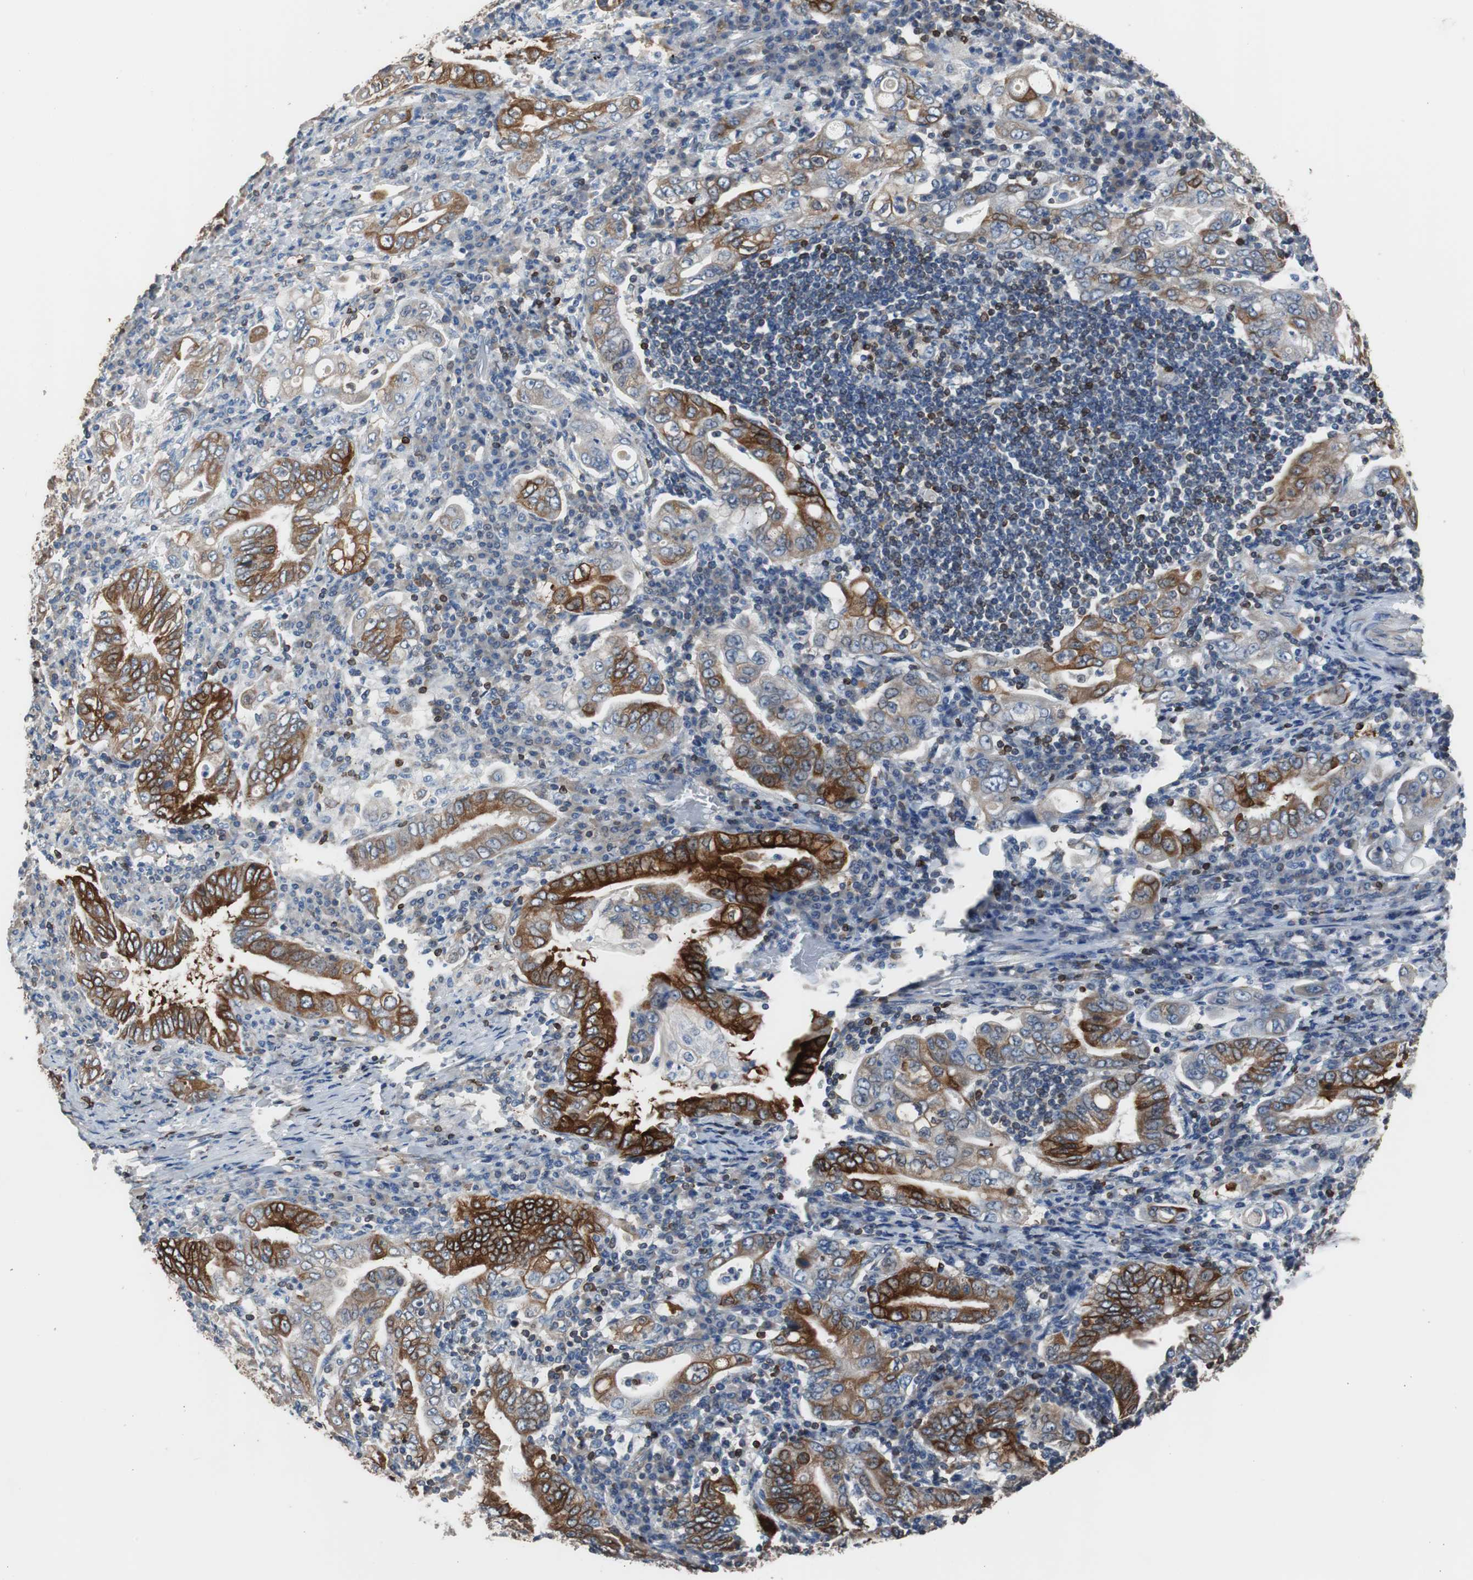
{"staining": {"intensity": "strong", "quantity": ">75%", "location": "cytoplasmic/membranous"}, "tissue": "stomach cancer", "cell_type": "Tumor cells", "image_type": "cancer", "snomed": [{"axis": "morphology", "description": "Normal tissue, NOS"}, {"axis": "morphology", "description": "Adenocarcinoma, NOS"}, {"axis": "topography", "description": "Esophagus"}, {"axis": "topography", "description": "Stomach, upper"}, {"axis": "topography", "description": "Peripheral nerve tissue"}], "caption": "Strong cytoplasmic/membranous positivity for a protein is appreciated in about >75% of tumor cells of stomach adenocarcinoma using IHC.", "gene": "PBXIP1", "patient": {"sex": "male", "age": 62}}